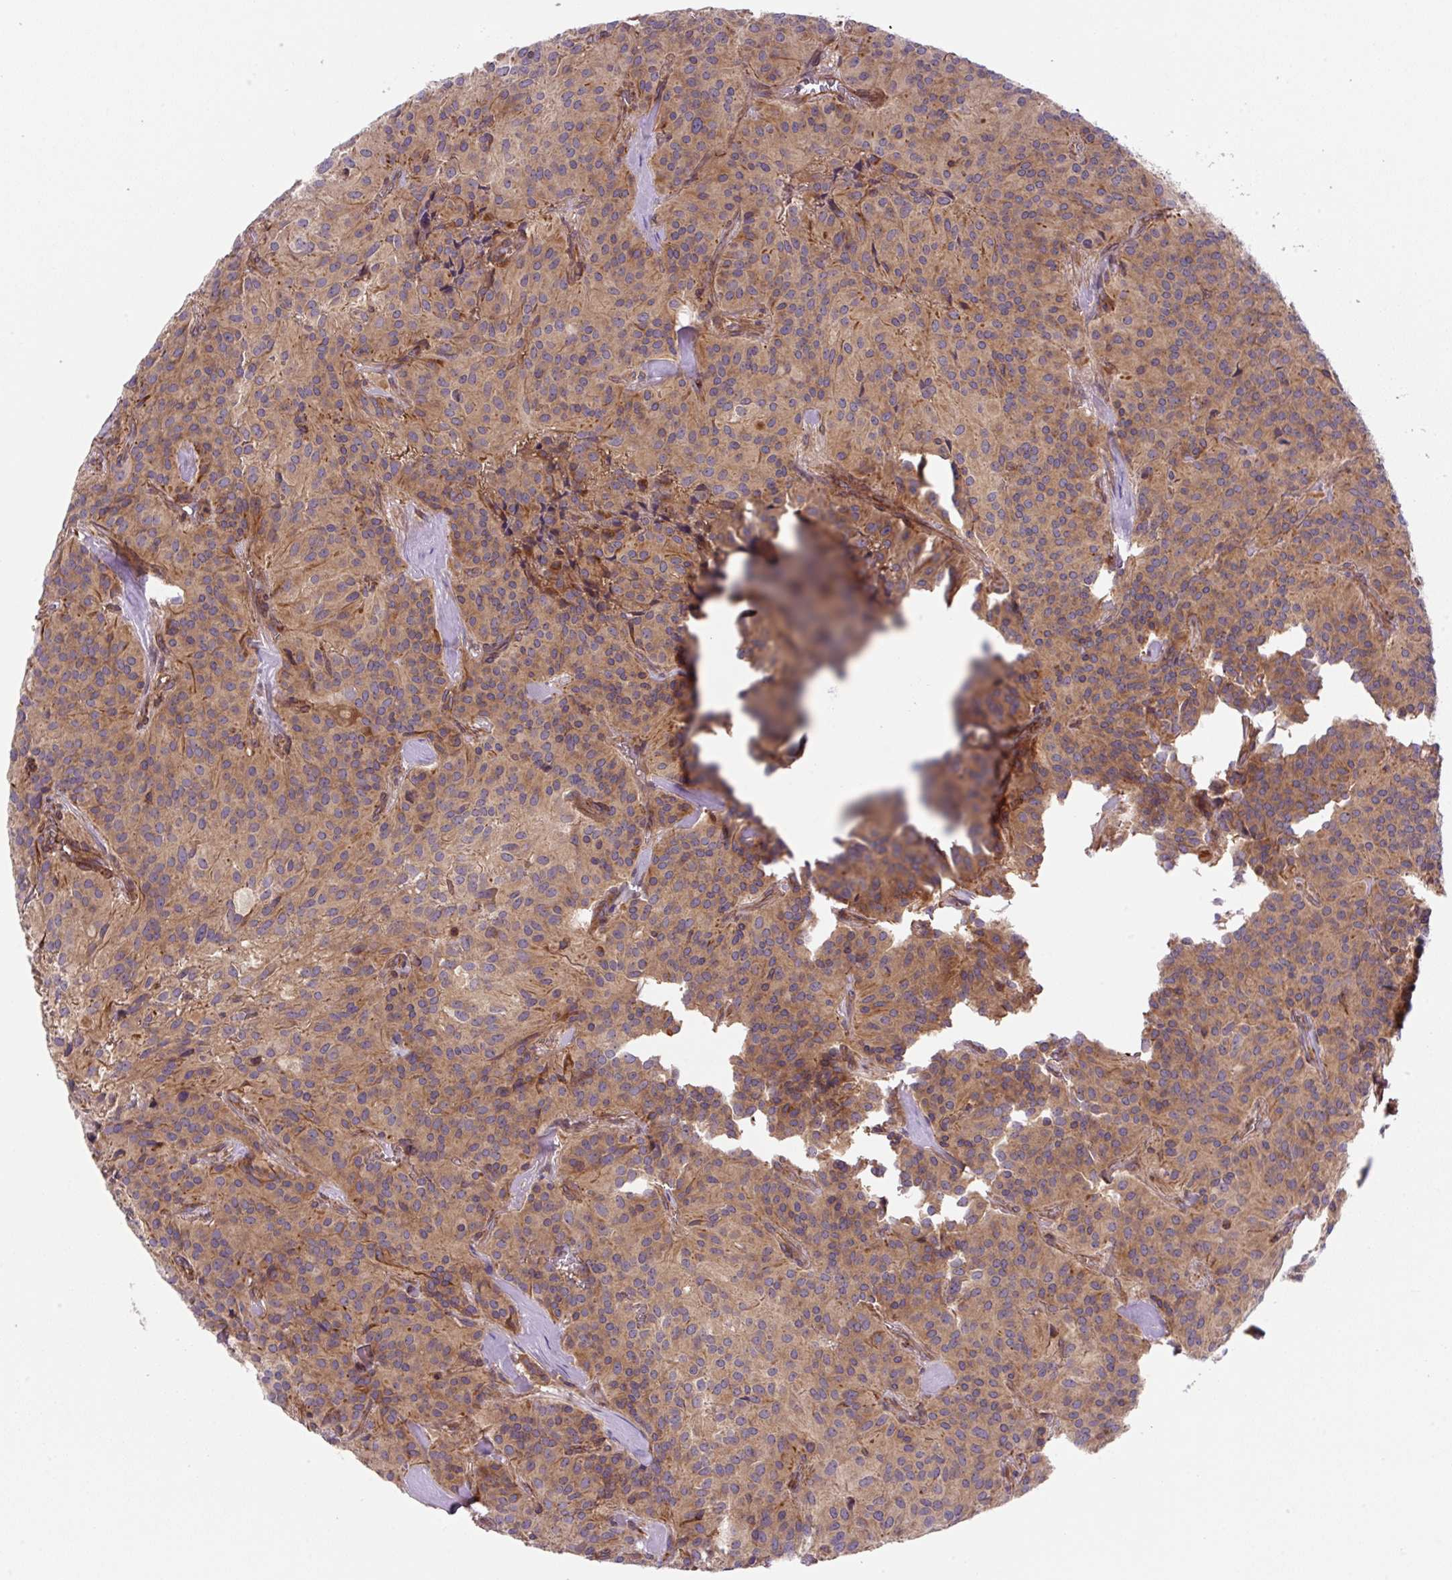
{"staining": {"intensity": "weak", "quantity": "25%-75%", "location": "cytoplasmic/membranous"}, "tissue": "glioma", "cell_type": "Tumor cells", "image_type": "cancer", "snomed": [{"axis": "morphology", "description": "Glioma, malignant, Low grade"}, {"axis": "topography", "description": "Brain"}], "caption": "Protein expression analysis of human malignant glioma (low-grade) reveals weak cytoplasmic/membranous positivity in about 25%-75% of tumor cells. (brown staining indicates protein expression, while blue staining denotes nuclei).", "gene": "APOBEC3D", "patient": {"sex": "male", "age": 42}}